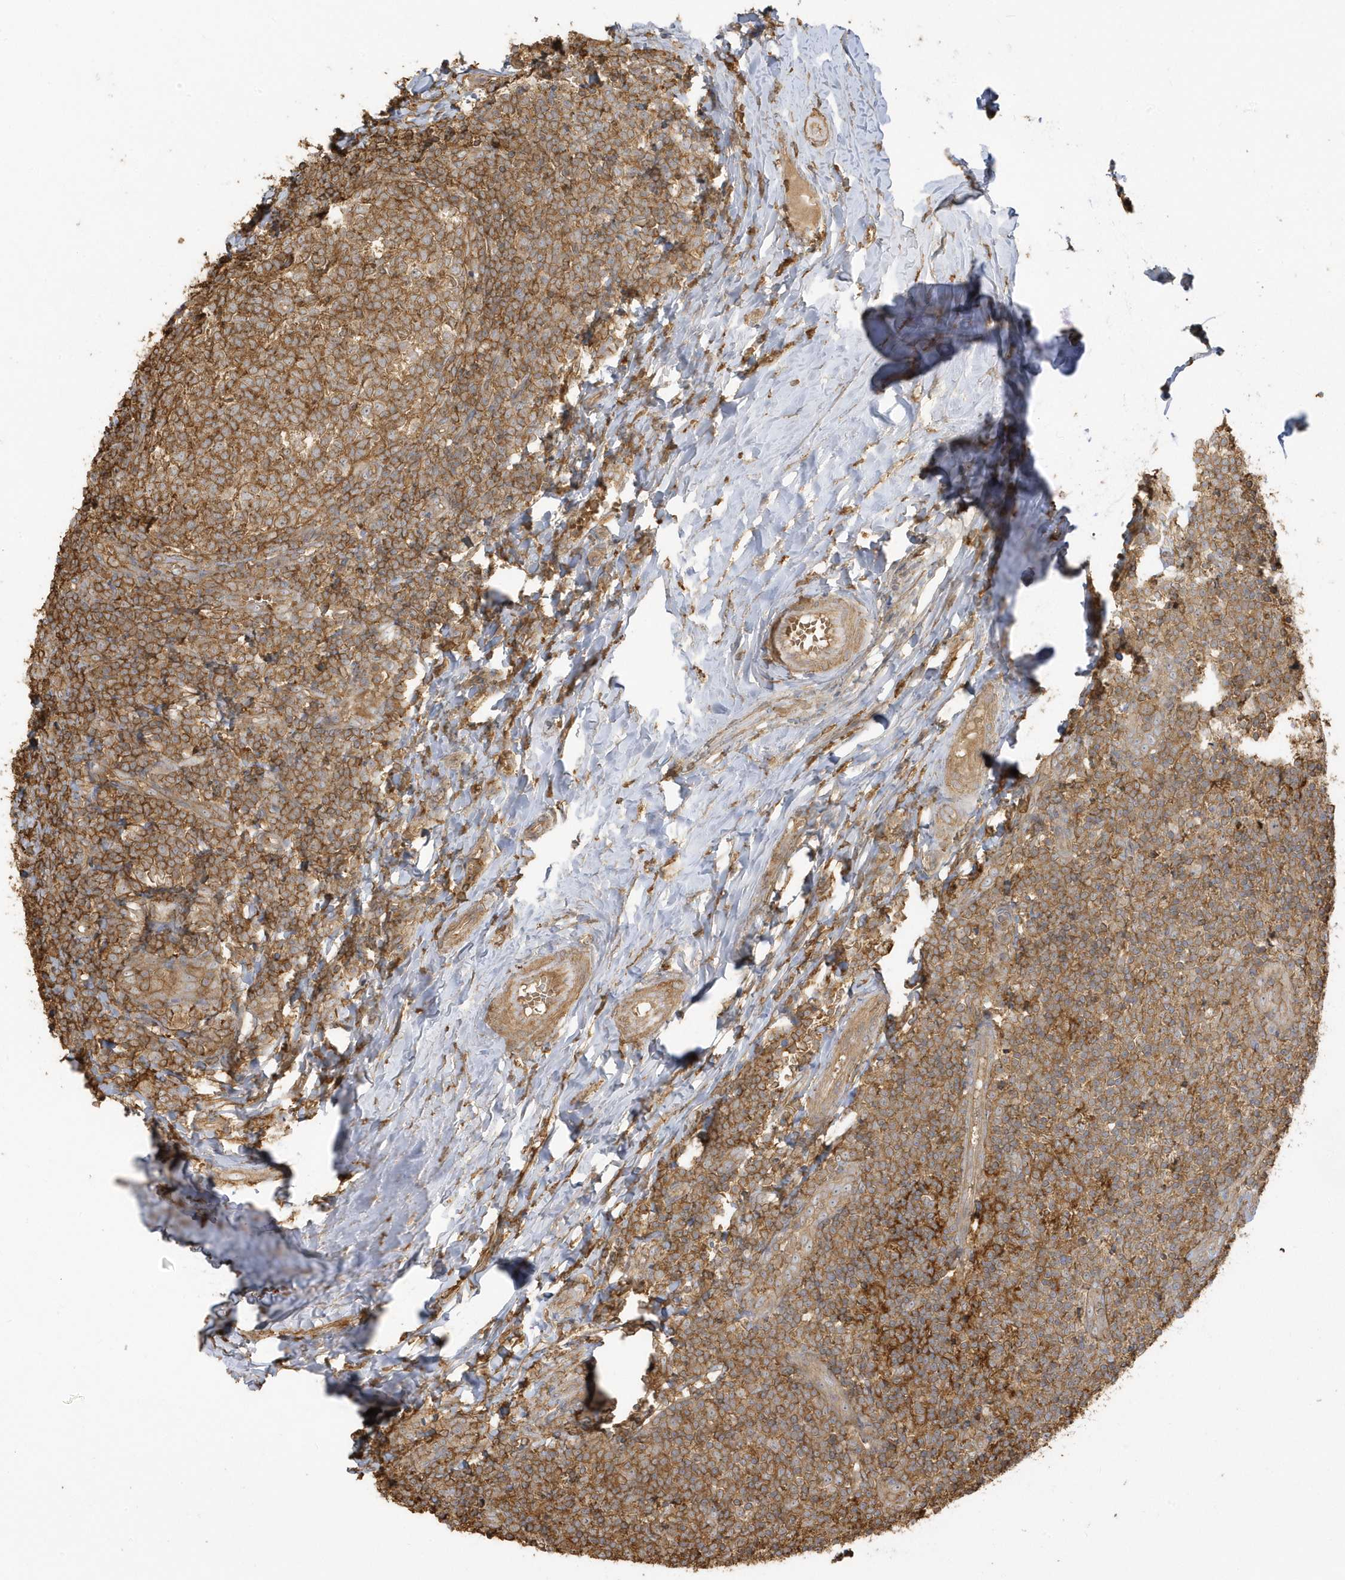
{"staining": {"intensity": "moderate", "quantity": ">75%", "location": "cytoplasmic/membranous"}, "tissue": "tonsil", "cell_type": "Germinal center cells", "image_type": "normal", "snomed": [{"axis": "morphology", "description": "Normal tissue, NOS"}, {"axis": "topography", "description": "Tonsil"}], "caption": "High-power microscopy captured an IHC photomicrograph of unremarkable tonsil, revealing moderate cytoplasmic/membranous positivity in about >75% of germinal center cells.", "gene": "ZBTB8A", "patient": {"sex": "female", "age": 19}}